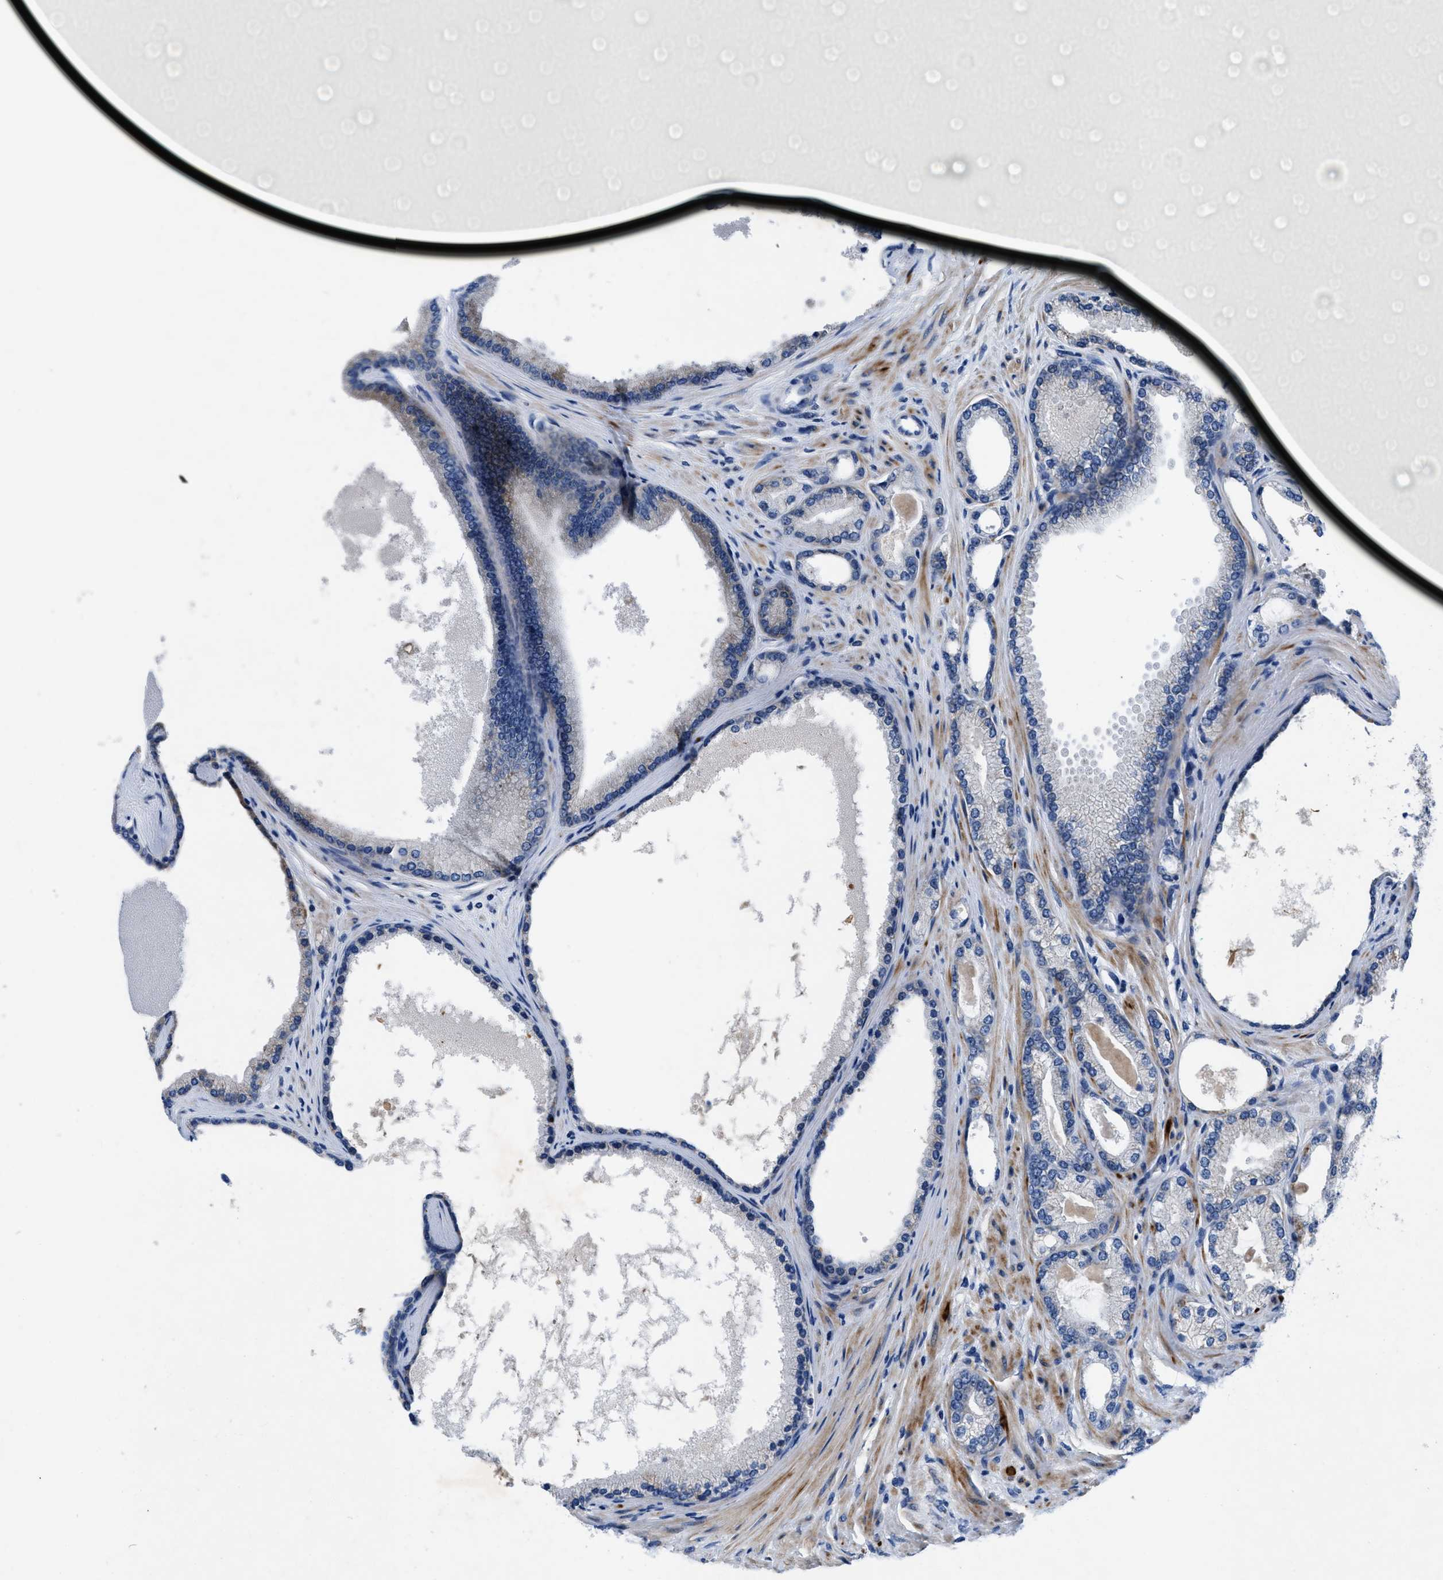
{"staining": {"intensity": "negative", "quantity": "none", "location": "none"}, "tissue": "prostate cancer", "cell_type": "Tumor cells", "image_type": "cancer", "snomed": [{"axis": "morphology", "description": "Adenocarcinoma, High grade"}, {"axis": "topography", "description": "Prostate"}], "caption": "This is a image of IHC staining of prostate cancer, which shows no positivity in tumor cells.", "gene": "PLPPR5", "patient": {"sex": "male", "age": 71}}